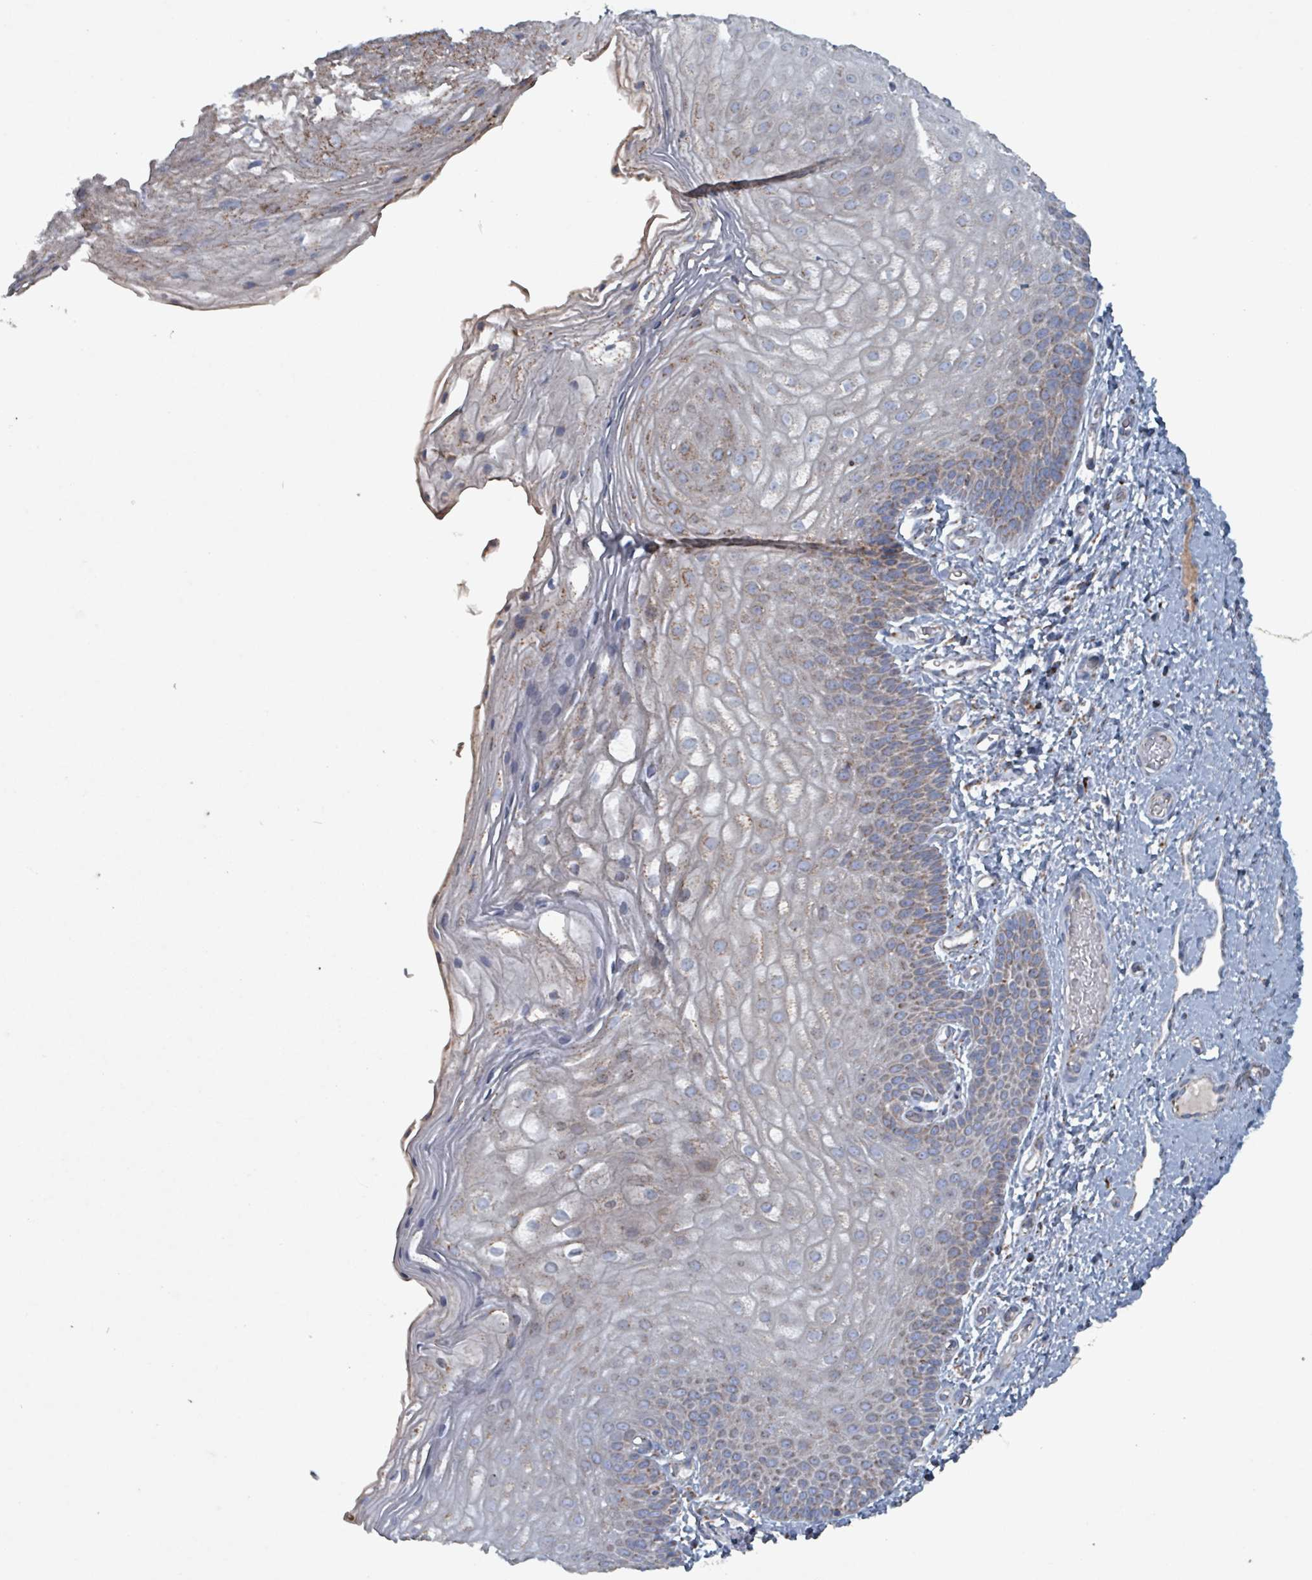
{"staining": {"intensity": "moderate", "quantity": ">75%", "location": "cytoplasmic/membranous"}, "tissue": "skin", "cell_type": "Epidermal cells", "image_type": "normal", "snomed": [{"axis": "morphology", "description": "Normal tissue, NOS"}, {"axis": "topography", "description": "Anal"}], "caption": "DAB immunohistochemical staining of normal human skin exhibits moderate cytoplasmic/membranous protein positivity in approximately >75% of epidermal cells. (DAB (3,3'-diaminobenzidine) IHC with brightfield microscopy, high magnification).", "gene": "ABHD18", "patient": {"sex": "female", "age": 40}}